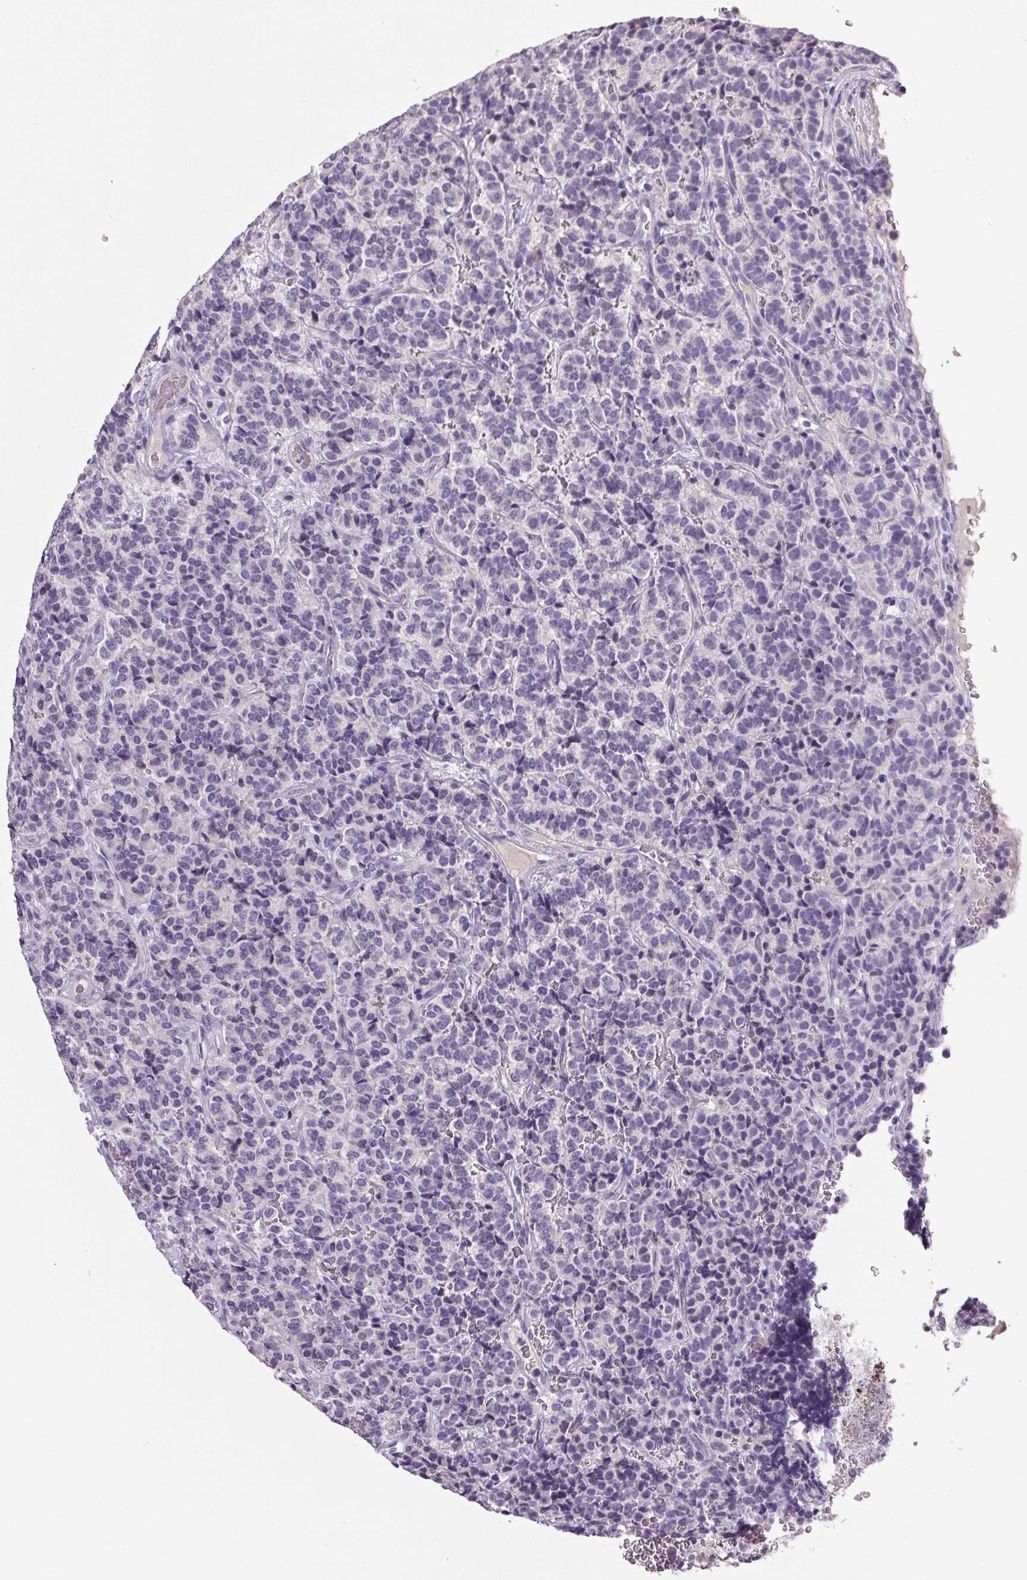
{"staining": {"intensity": "negative", "quantity": "none", "location": "none"}, "tissue": "carcinoid", "cell_type": "Tumor cells", "image_type": "cancer", "snomed": [{"axis": "morphology", "description": "Carcinoid, malignant, NOS"}, {"axis": "topography", "description": "Pancreas"}], "caption": "The image reveals no significant expression in tumor cells of malignant carcinoid.", "gene": "TRDN", "patient": {"sex": "male", "age": 36}}